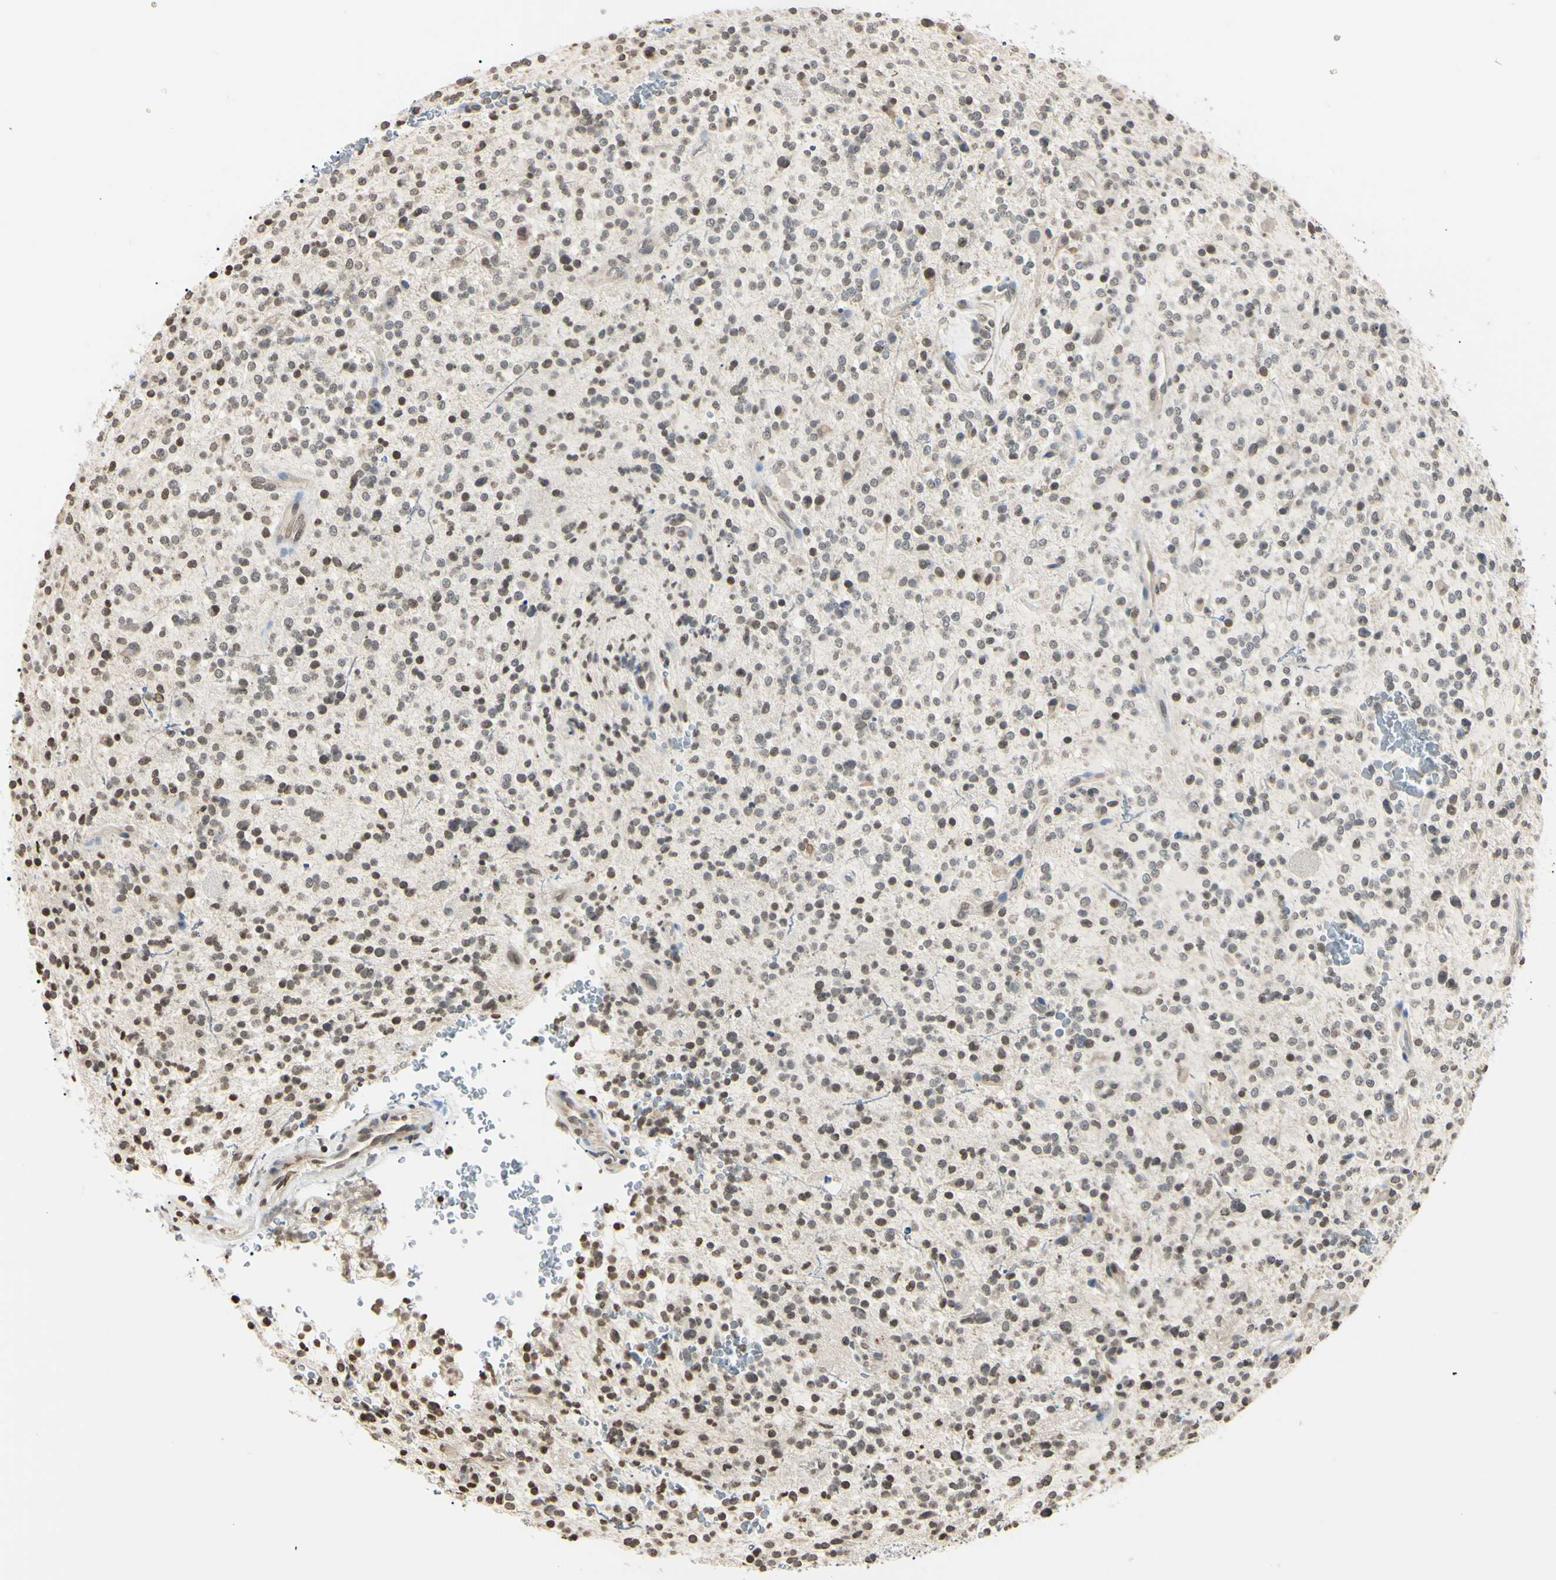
{"staining": {"intensity": "weak", "quantity": ">75%", "location": "nuclear"}, "tissue": "glioma", "cell_type": "Tumor cells", "image_type": "cancer", "snomed": [{"axis": "morphology", "description": "Glioma, malignant, High grade"}, {"axis": "topography", "description": "Brain"}], "caption": "A high-resolution micrograph shows immunohistochemistry staining of malignant high-grade glioma, which exhibits weak nuclear positivity in approximately >75% of tumor cells. (IHC, brightfield microscopy, high magnification).", "gene": "CDC45", "patient": {"sex": "male", "age": 48}}